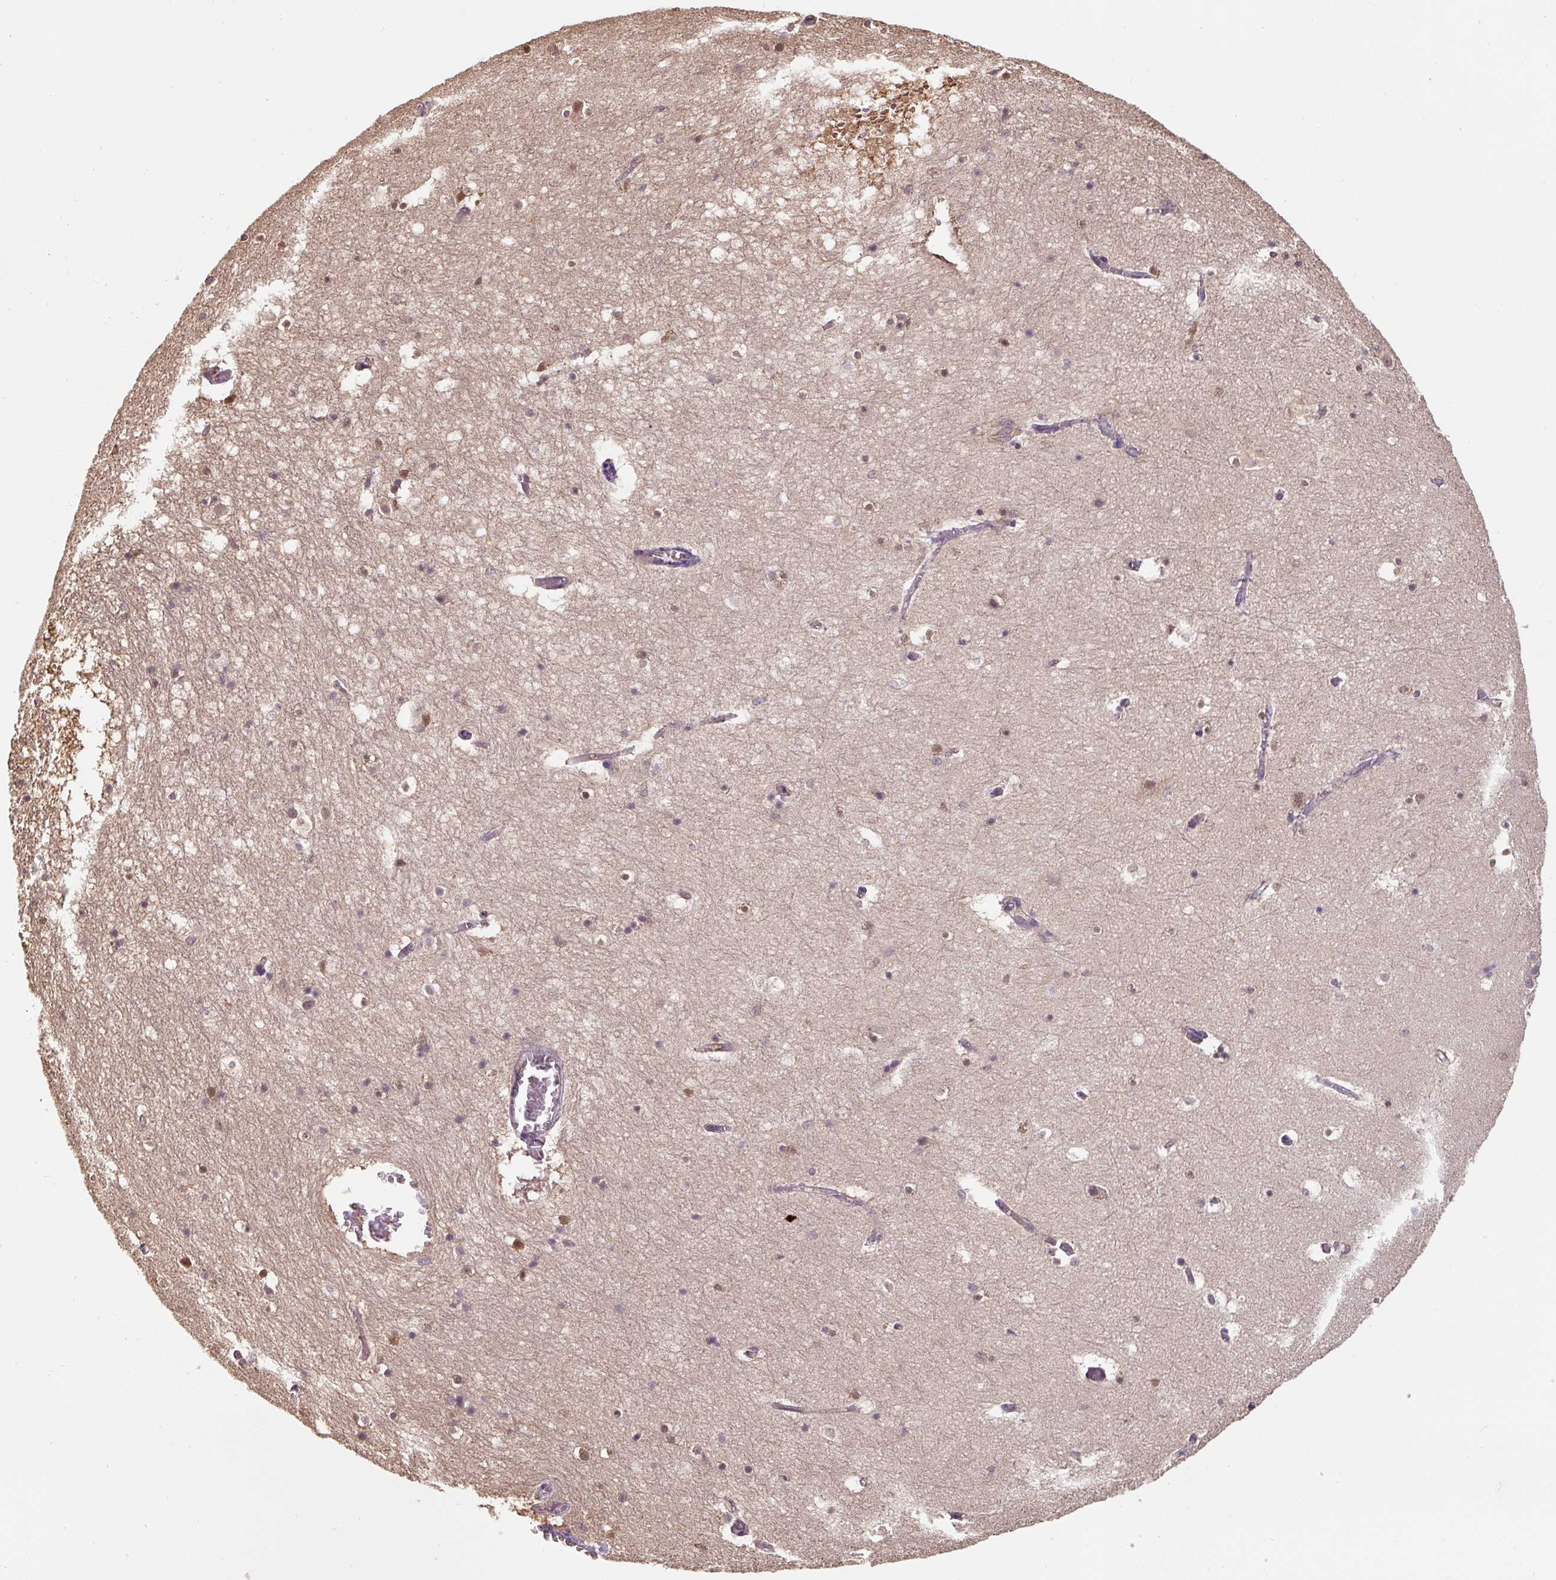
{"staining": {"intensity": "moderate", "quantity": "<25%", "location": "cytoplasmic/membranous"}, "tissue": "hippocampus", "cell_type": "Glial cells", "image_type": "normal", "snomed": [{"axis": "morphology", "description": "Normal tissue, NOS"}, {"axis": "topography", "description": "Hippocampus"}], "caption": "Immunohistochemistry (IHC) photomicrograph of benign hippocampus stained for a protein (brown), which displays low levels of moderate cytoplasmic/membranous expression in approximately <25% of glial cells.", "gene": "ST13", "patient": {"sex": "female", "age": 52}}